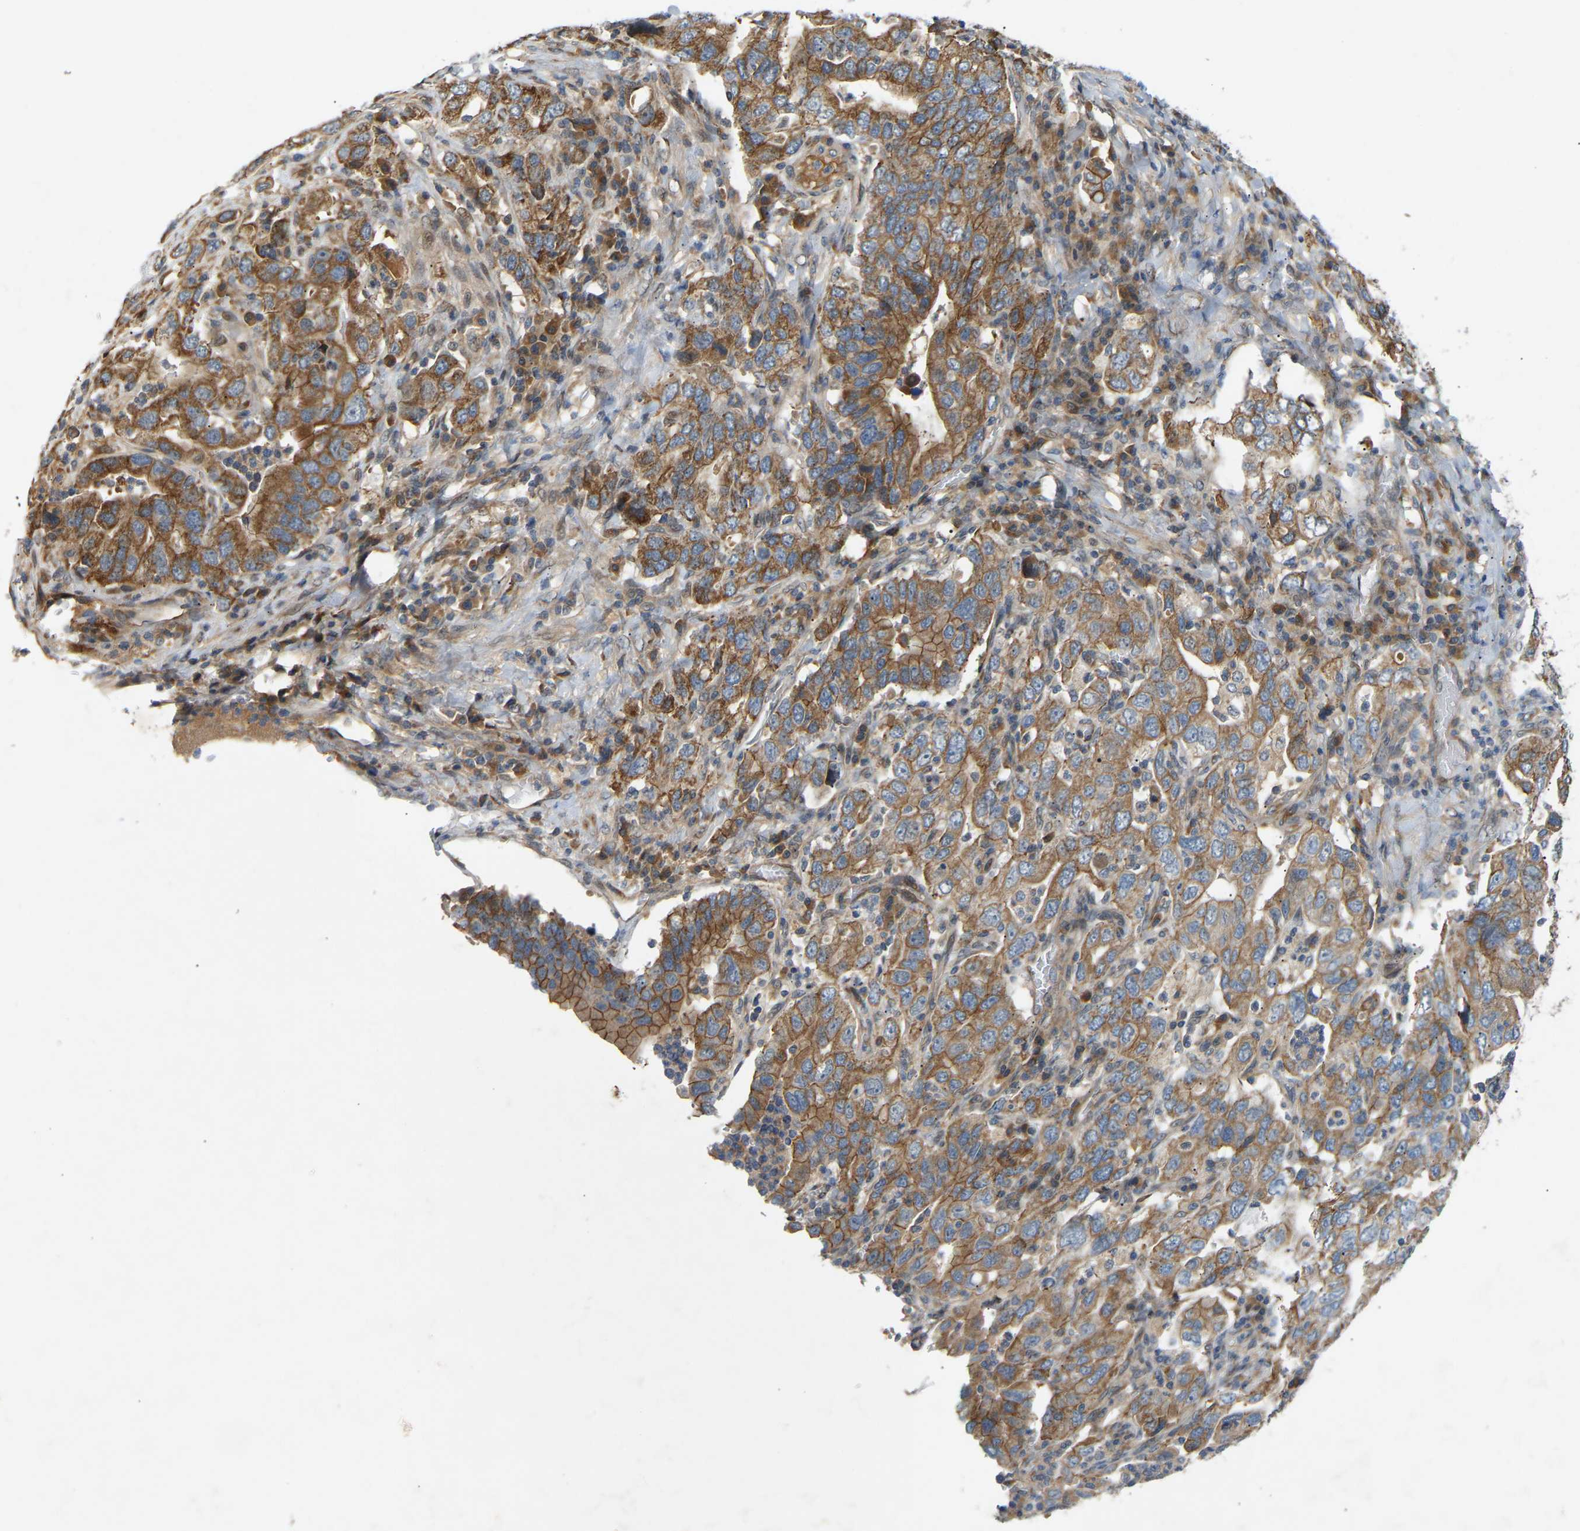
{"staining": {"intensity": "moderate", "quantity": "25%-75%", "location": "cytoplasmic/membranous"}, "tissue": "stomach cancer", "cell_type": "Tumor cells", "image_type": "cancer", "snomed": [{"axis": "morphology", "description": "Adenocarcinoma, NOS"}, {"axis": "topography", "description": "Stomach, upper"}], "caption": "About 25%-75% of tumor cells in human stomach cancer demonstrate moderate cytoplasmic/membranous protein expression as visualized by brown immunohistochemical staining.", "gene": "PTCD1", "patient": {"sex": "male", "age": 62}}